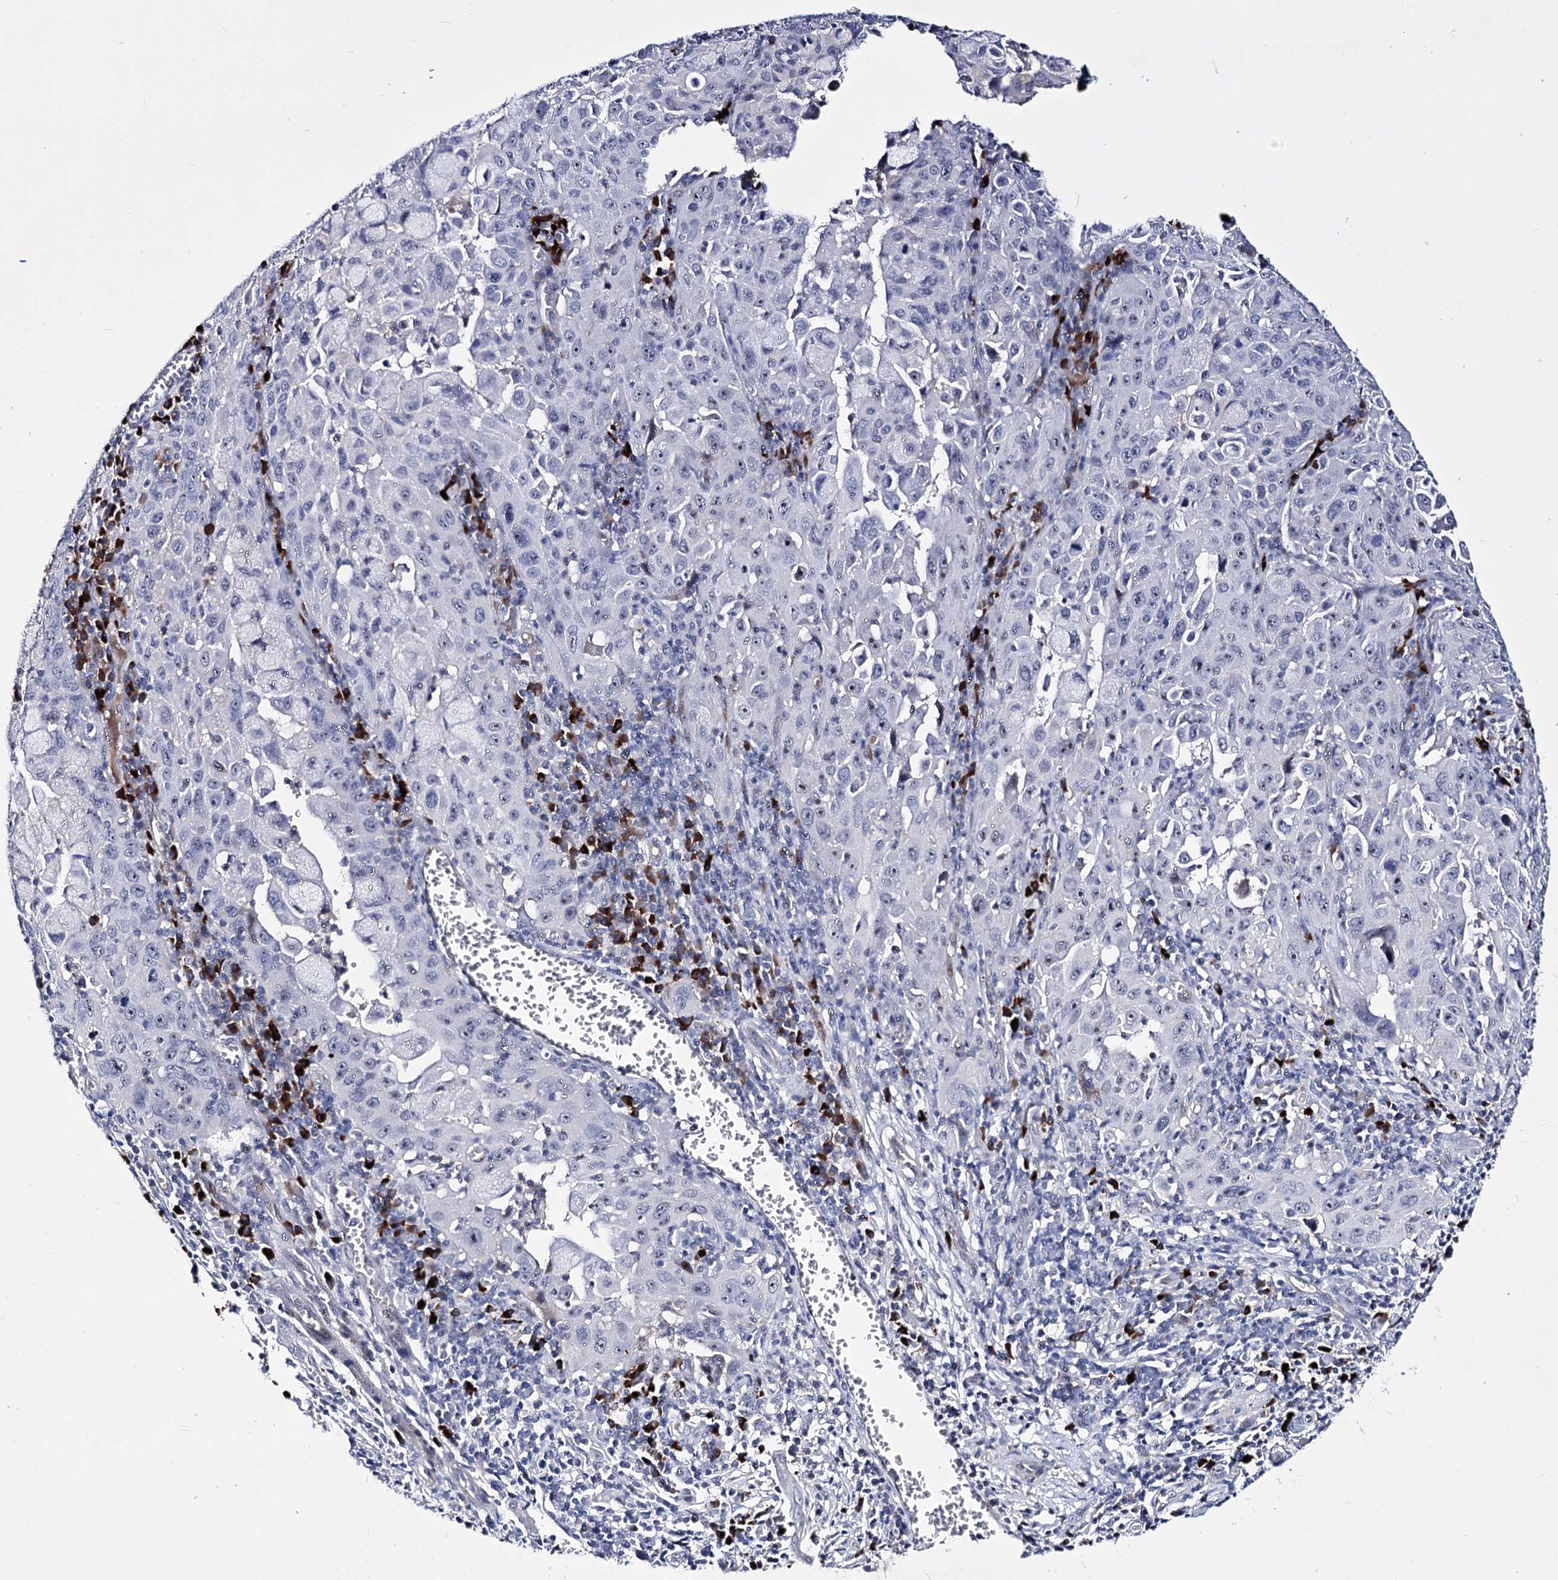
{"staining": {"intensity": "negative", "quantity": "none", "location": "none"}, "tissue": "cervical cancer", "cell_type": "Tumor cells", "image_type": "cancer", "snomed": [{"axis": "morphology", "description": "Squamous cell carcinoma, NOS"}, {"axis": "topography", "description": "Cervix"}], "caption": "Immunohistochemistry photomicrograph of neoplastic tissue: cervical cancer (squamous cell carcinoma) stained with DAB (3,3'-diaminobenzidine) reveals no significant protein positivity in tumor cells.", "gene": "PCGF5", "patient": {"sex": "female", "age": 42}}